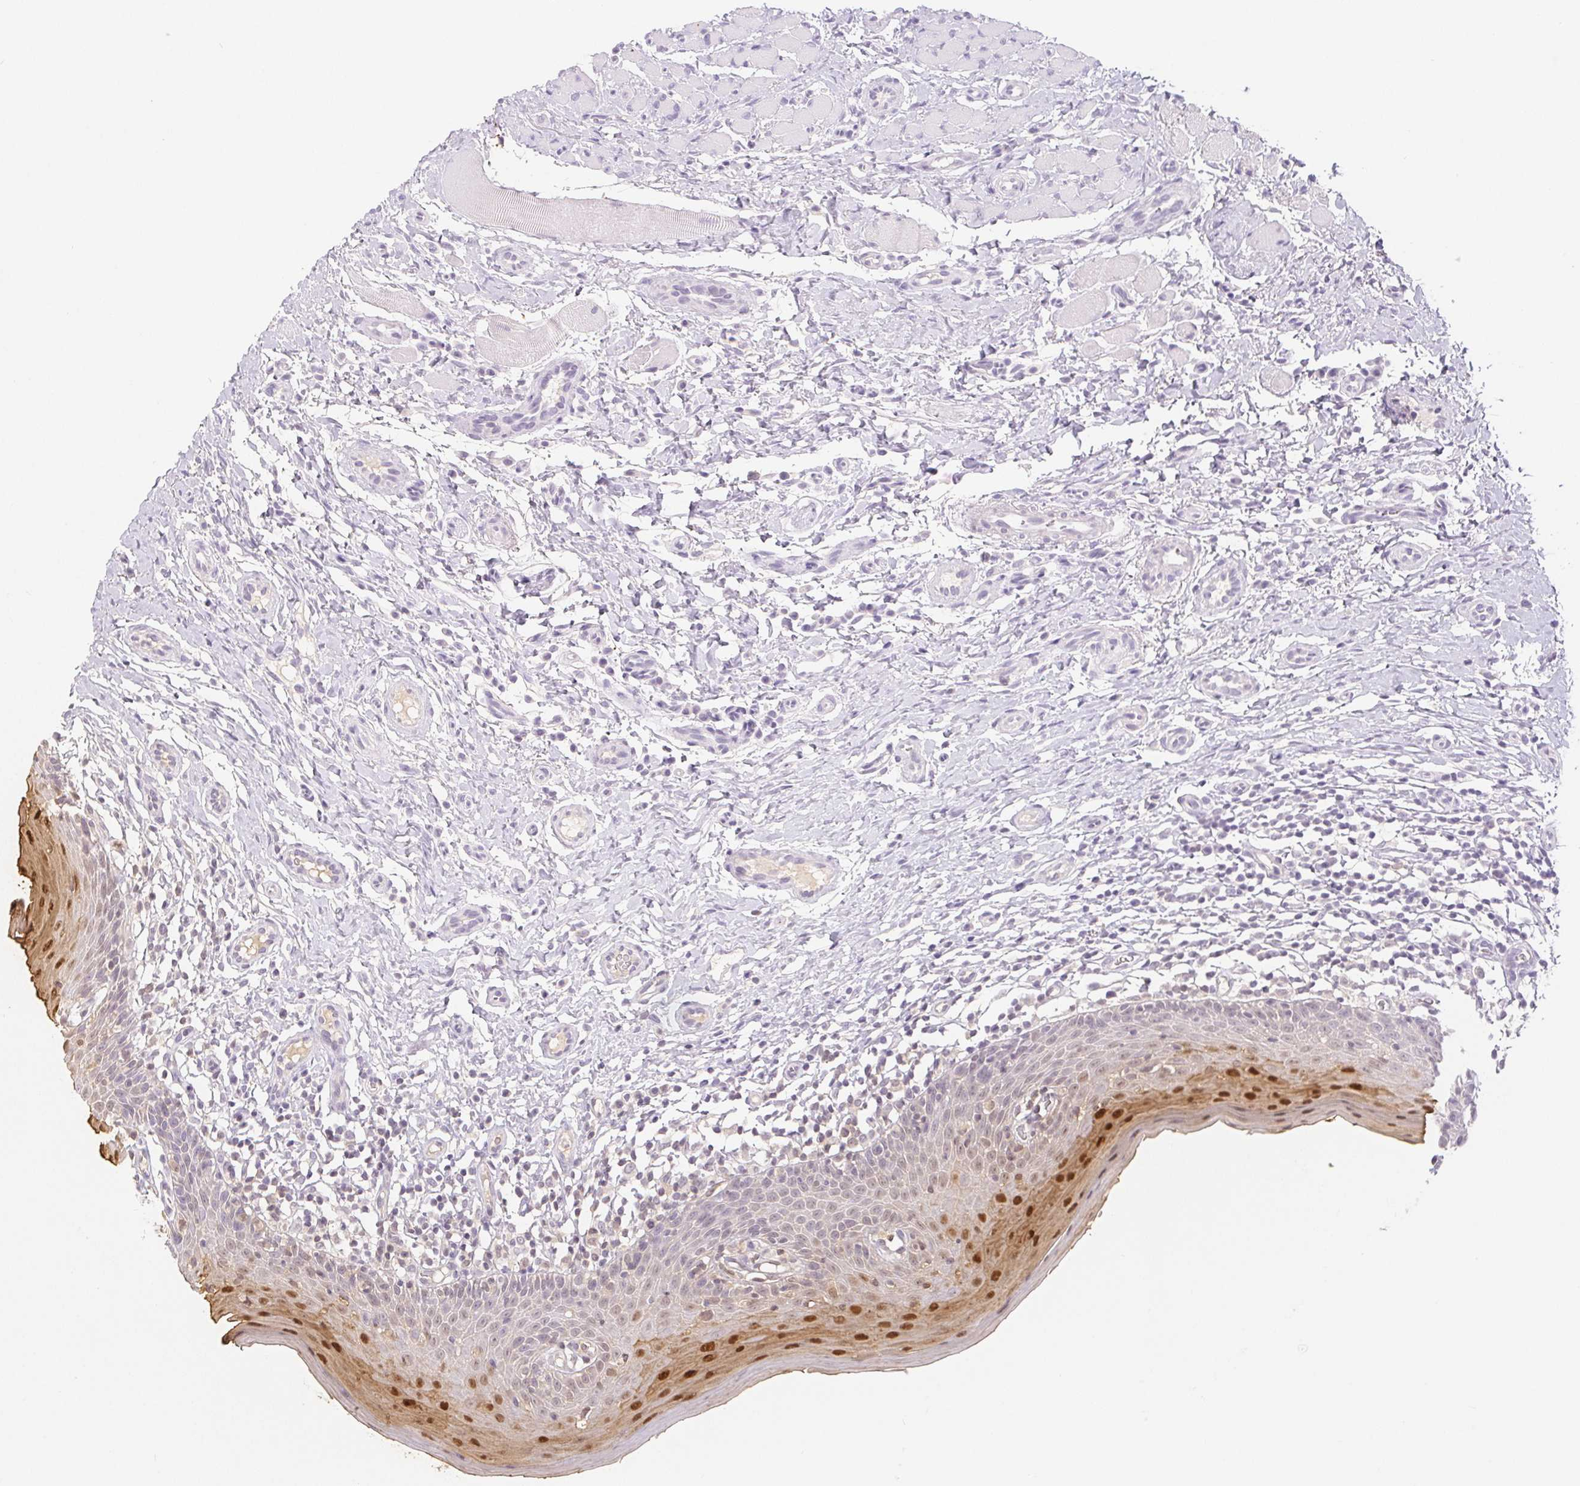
{"staining": {"intensity": "strong", "quantity": "25%-75%", "location": "cytoplasmic/membranous,nuclear"}, "tissue": "oral mucosa", "cell_type": "Squamous epithelial cells", "image_type": "normal", "snomed": [{"axis": "morphology", "description": "Normal tissue, NOS"}, {"axis": "topography", "description": "Oral tissue"}, {"axis": "topography", "description": "Tounge, NOS"}], "caption": "Brown immunohistochemical staining in normal human oral mucosa displays strong cytoplasmic/membranous,nuclear positivity in about 25%-75% of squamous epithelial cells.", "gene": "SPRR3", "patient": {"sex": "female", "age": 58}}